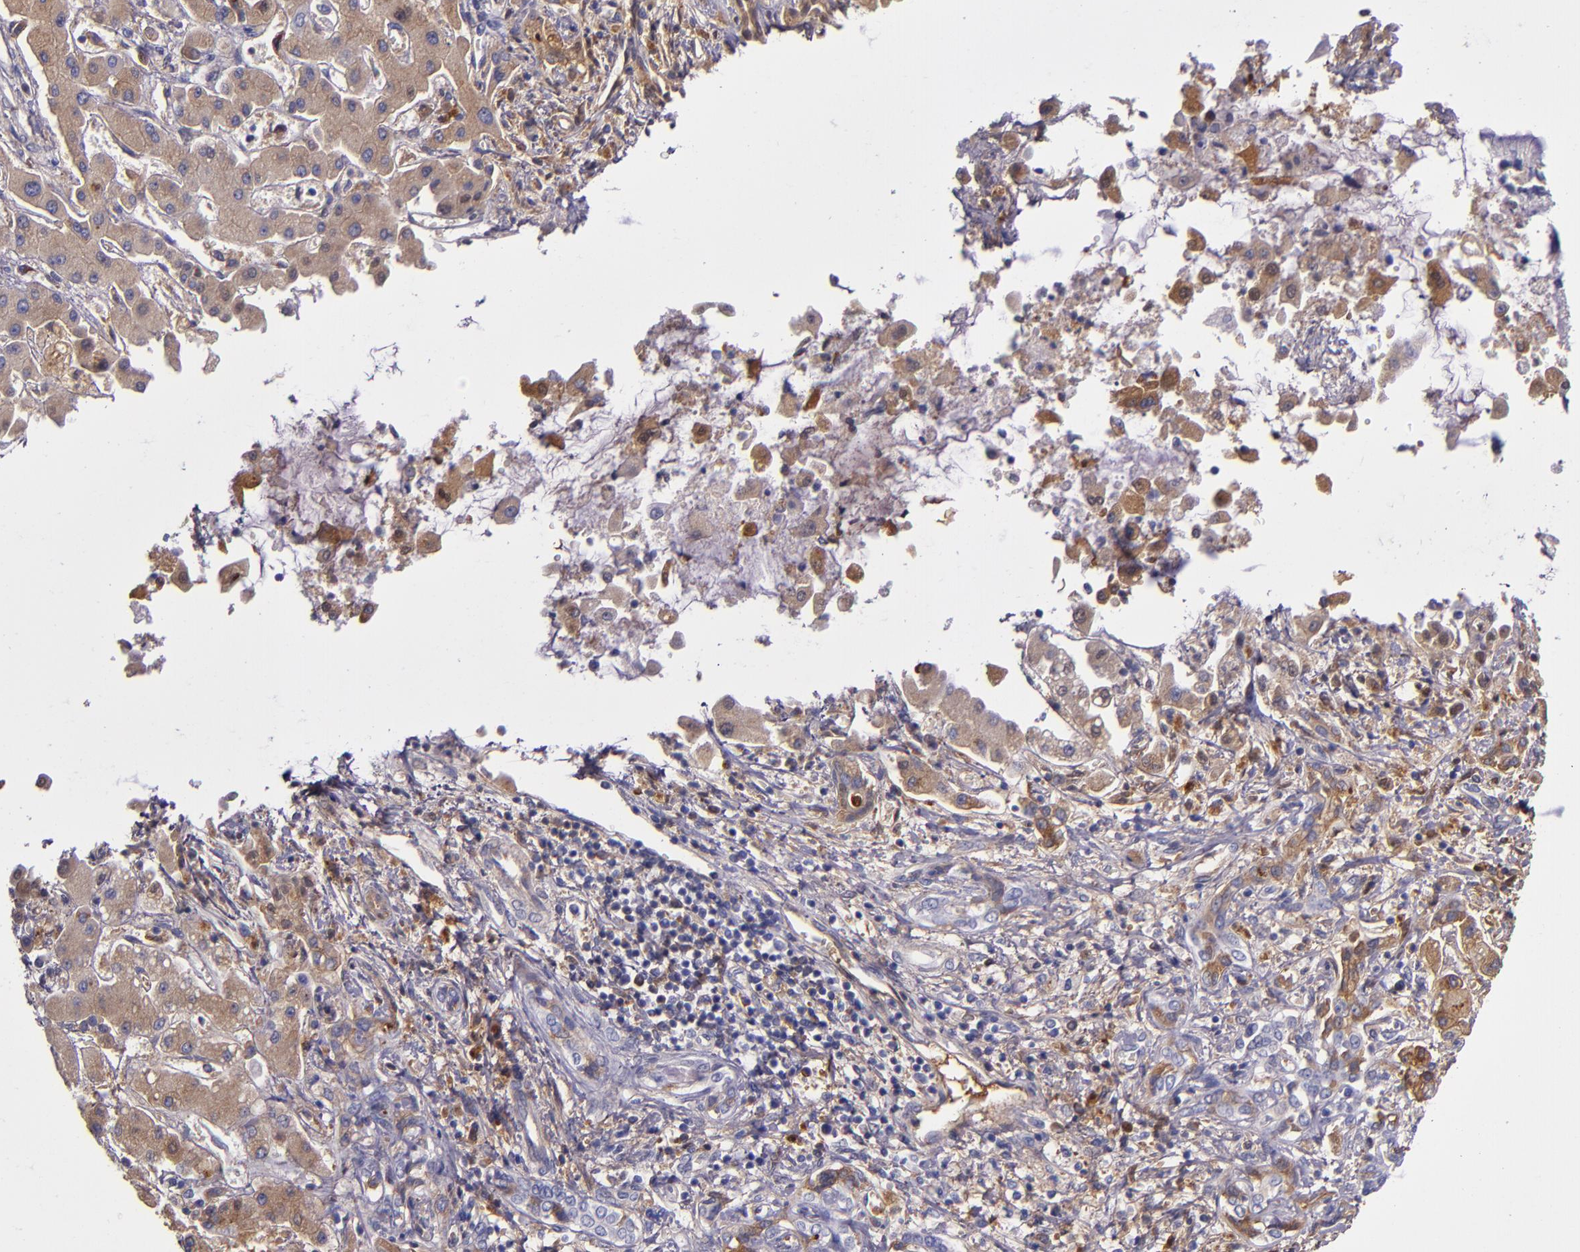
{"staining": {"intensity": "strong", "quantity": "25%-75%", "location": "cytoplasmic/membranous"}, "tissue": "liver cancer", "cell_type": "Tumor cells", "image_type": "cancer", "snomed": [{"axis": "morphology", "description": "Cholangiocarcinoma"}, {"axis": "topography", "description": "Liver"}], "caption": "Immunohistochemical staining of human liver cholangiocarcinoma reveals high levels of strong cytoplasmic/membranous protein positivity in approximately 25%-75% of tumor cells.", "gene": "CLEC3B", "patient": {"sex": "male", "age": 50}}